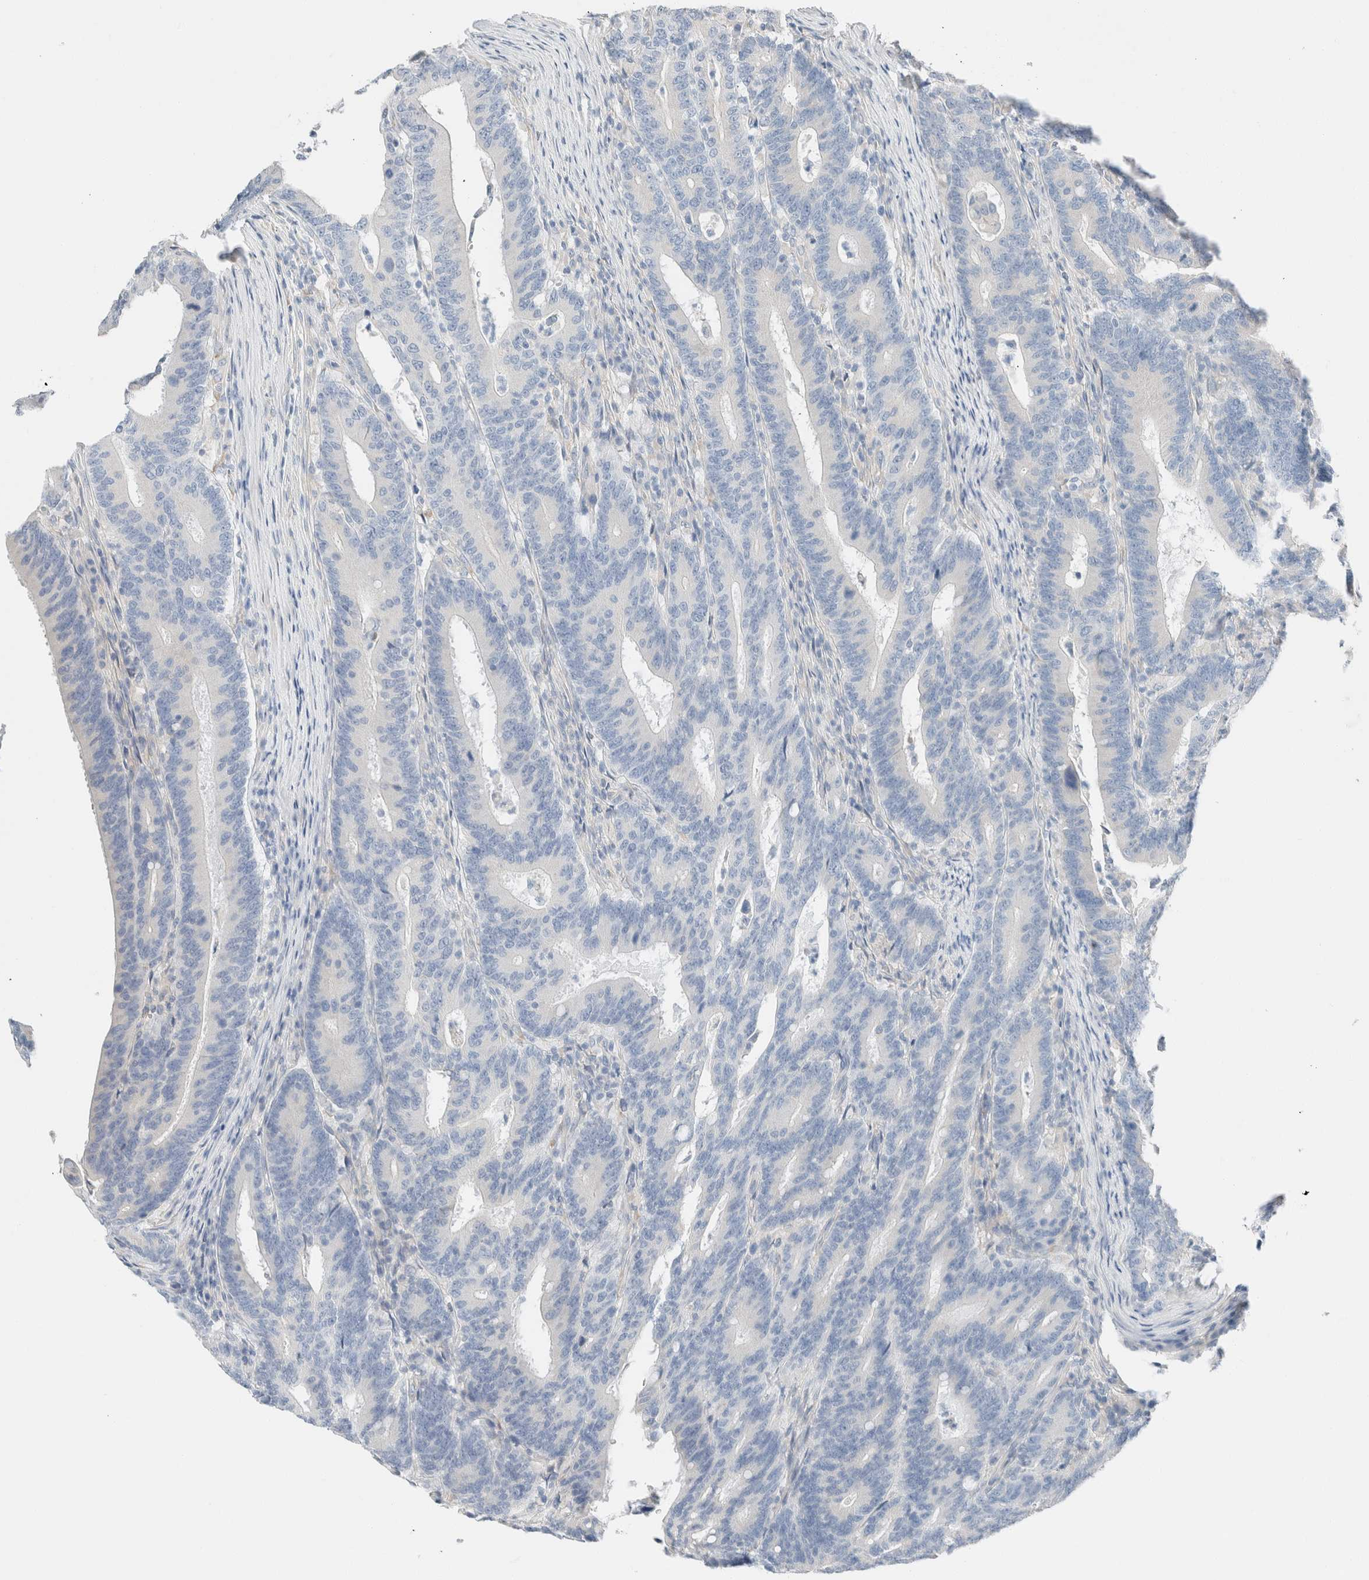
{"staining": {"intensity": "negative", "quantity": "none", "location": "none"}, "tissue": "colorectal cancer", "cell_type": "Tumor cells", "image_type": "cancer", "snomed": [{"axis": "morphology", "description": "Adenocarcinoma, NOS"}, {"axis": "topography", "description": "Colon"}], "caption": "The image exhibits no staining of tumor cells in adenocarcinoma (colorectal).", "gene": "PCM1", "patient": {"sex": "female", "age": 66}}